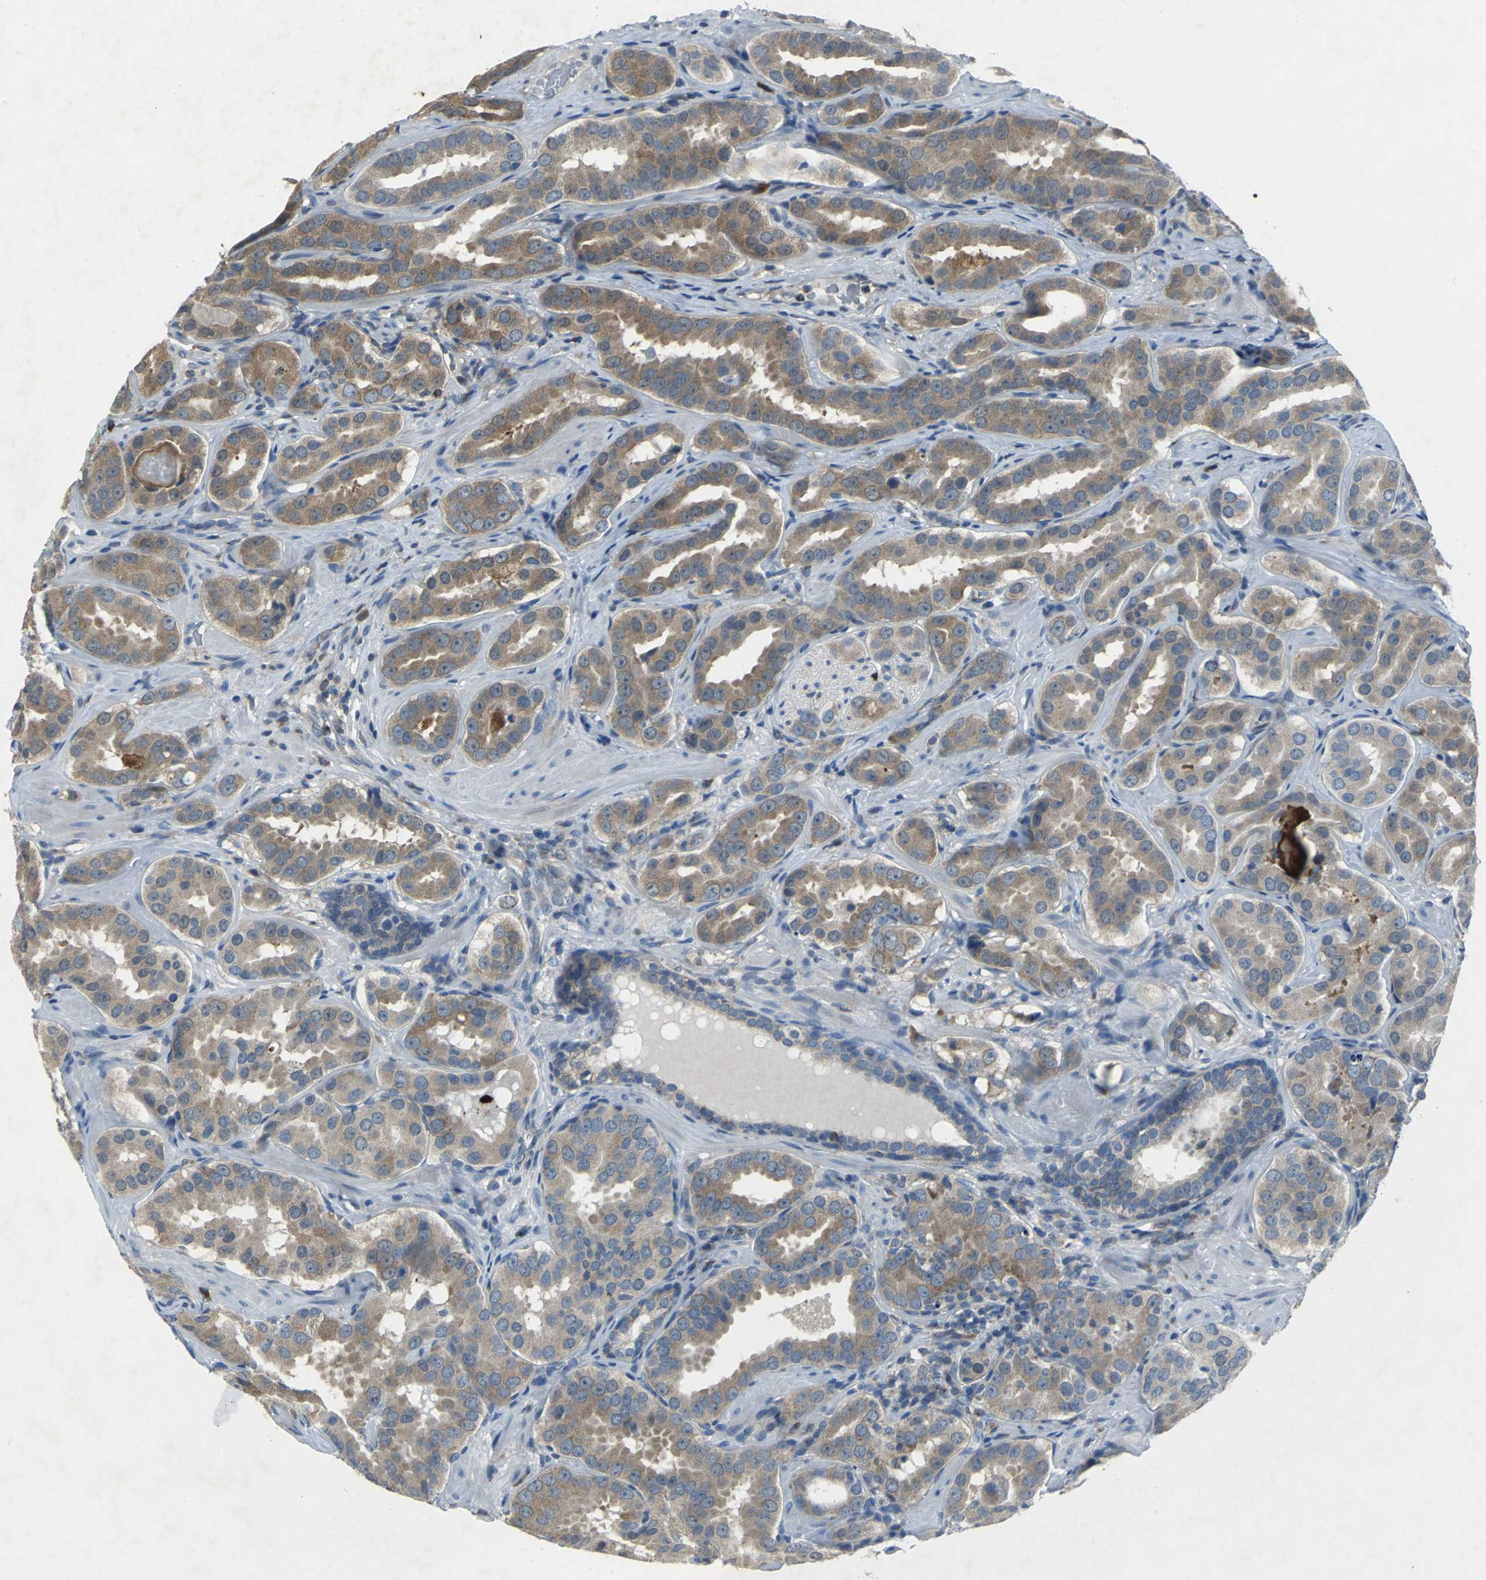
{"staining": {"intensity": "moderate", "quantity": ">75%", "location": "cytoplasmic/membranous"}, "tissue": "prostate cancer", "cell_type": "Tumor cells", "image_type": "cancer", "snomed": [{"axis": "morphology", "description": "Adenocarcinoma, Low grade"}, {"axis": "topography", "description": "Prostate"}], "caption": "Adenocarcinoma (low-grade) (prostate) stained for a protein exhibits moderate cytoplasmic/membranous positivity in tumor cells.", "gene": "EIF5A", "patient": {"sex": "male", "age": 59}}